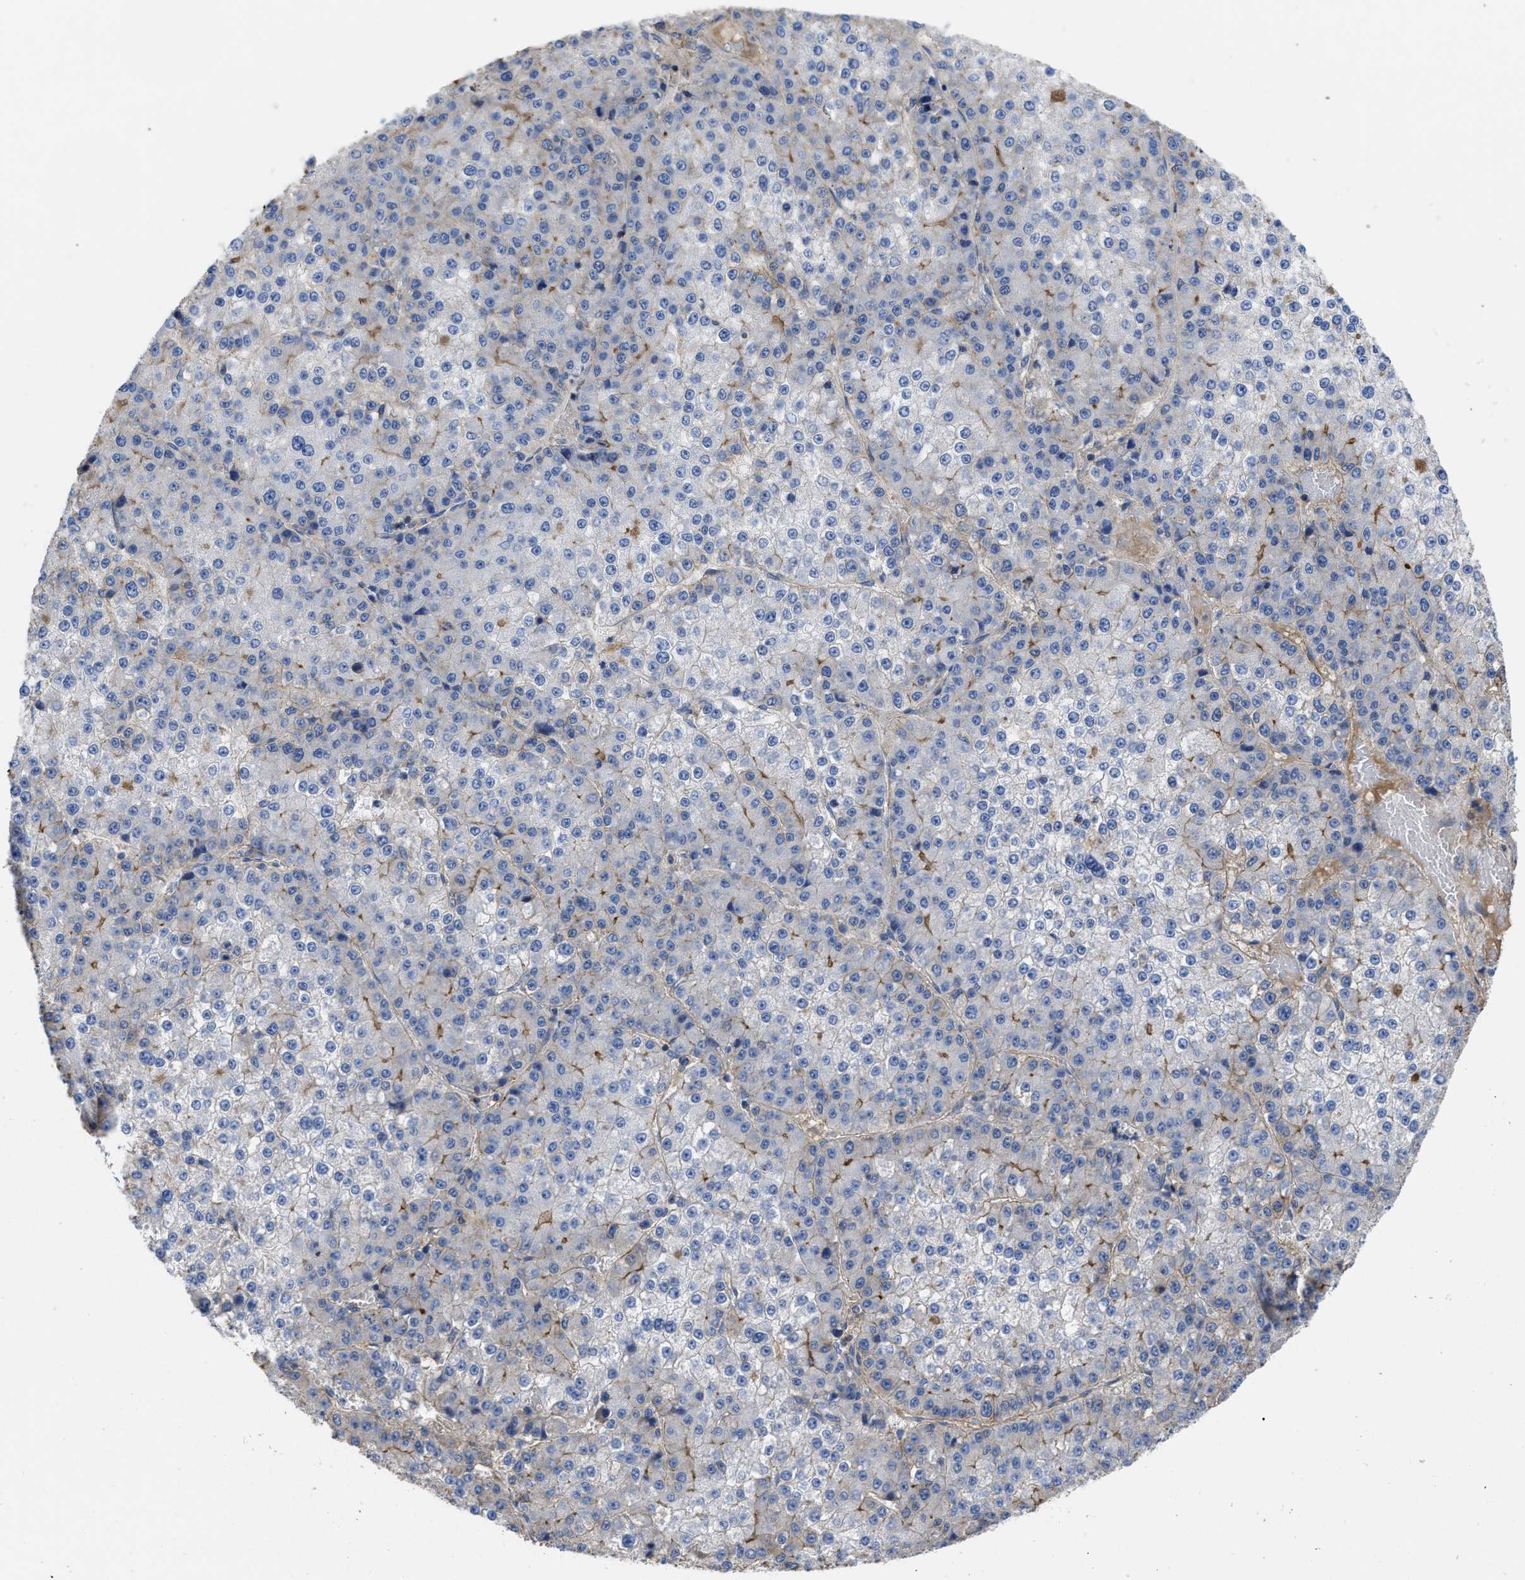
{"staining": {"intensity": "negative", "quantity": "none", "location": "none"}, "tissue": "liver cancer", "cell_type": "Tumor cells", "image_type": "cancer", "snomed": [{"axis": "morphology", "description": "Carcinoma, Hepatocellular, NOS"}, {"axis": "topography", "description": "Liver"}], "caption": "High magnification brightfield microscopy of liver hepatocellular carcinoma stained with DAB (3,3'-diaminobenzidine) (brown) and counterstained with hematoxylin (blue): tumor cells show no significant expression.", "gene": "USP4", "patient": {"sex": "female", "age": 73}}